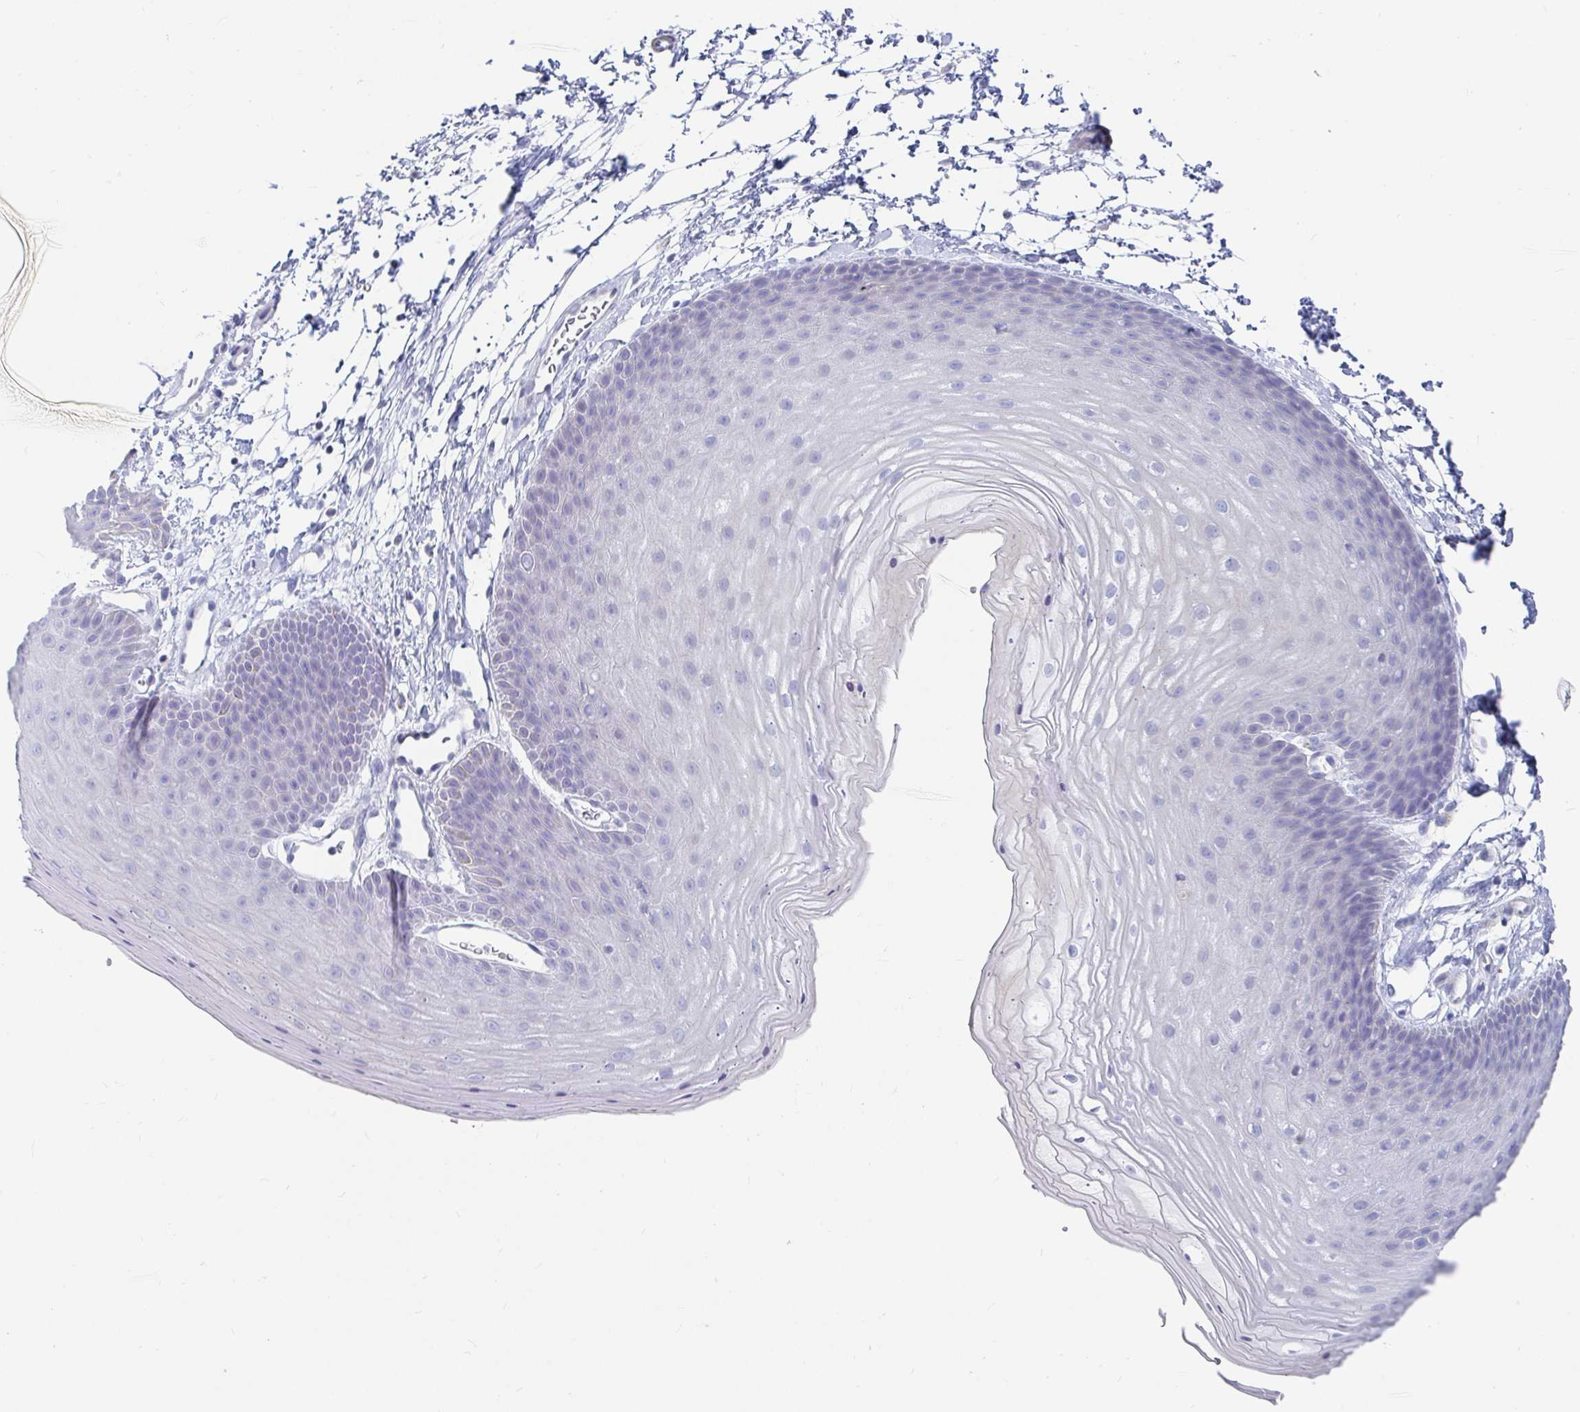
{"staining": {"intensity": "negative", "quantity": "none", "location": "none"}, "tissue": "skin", "cell_type": "Epidermal cells", "image_type": "normal", "snomed": [{"axis": "morphology", "description": "Normal tissue, NOS"}, {"axis": "topography", "description": "Anal"}], "caption": "Epidermal cells are negative for protein expression in normal human skin. (DAB IHC, high magnification).", "gene": "ZFP82", "patient": {"sex": "male", "age": 53}}